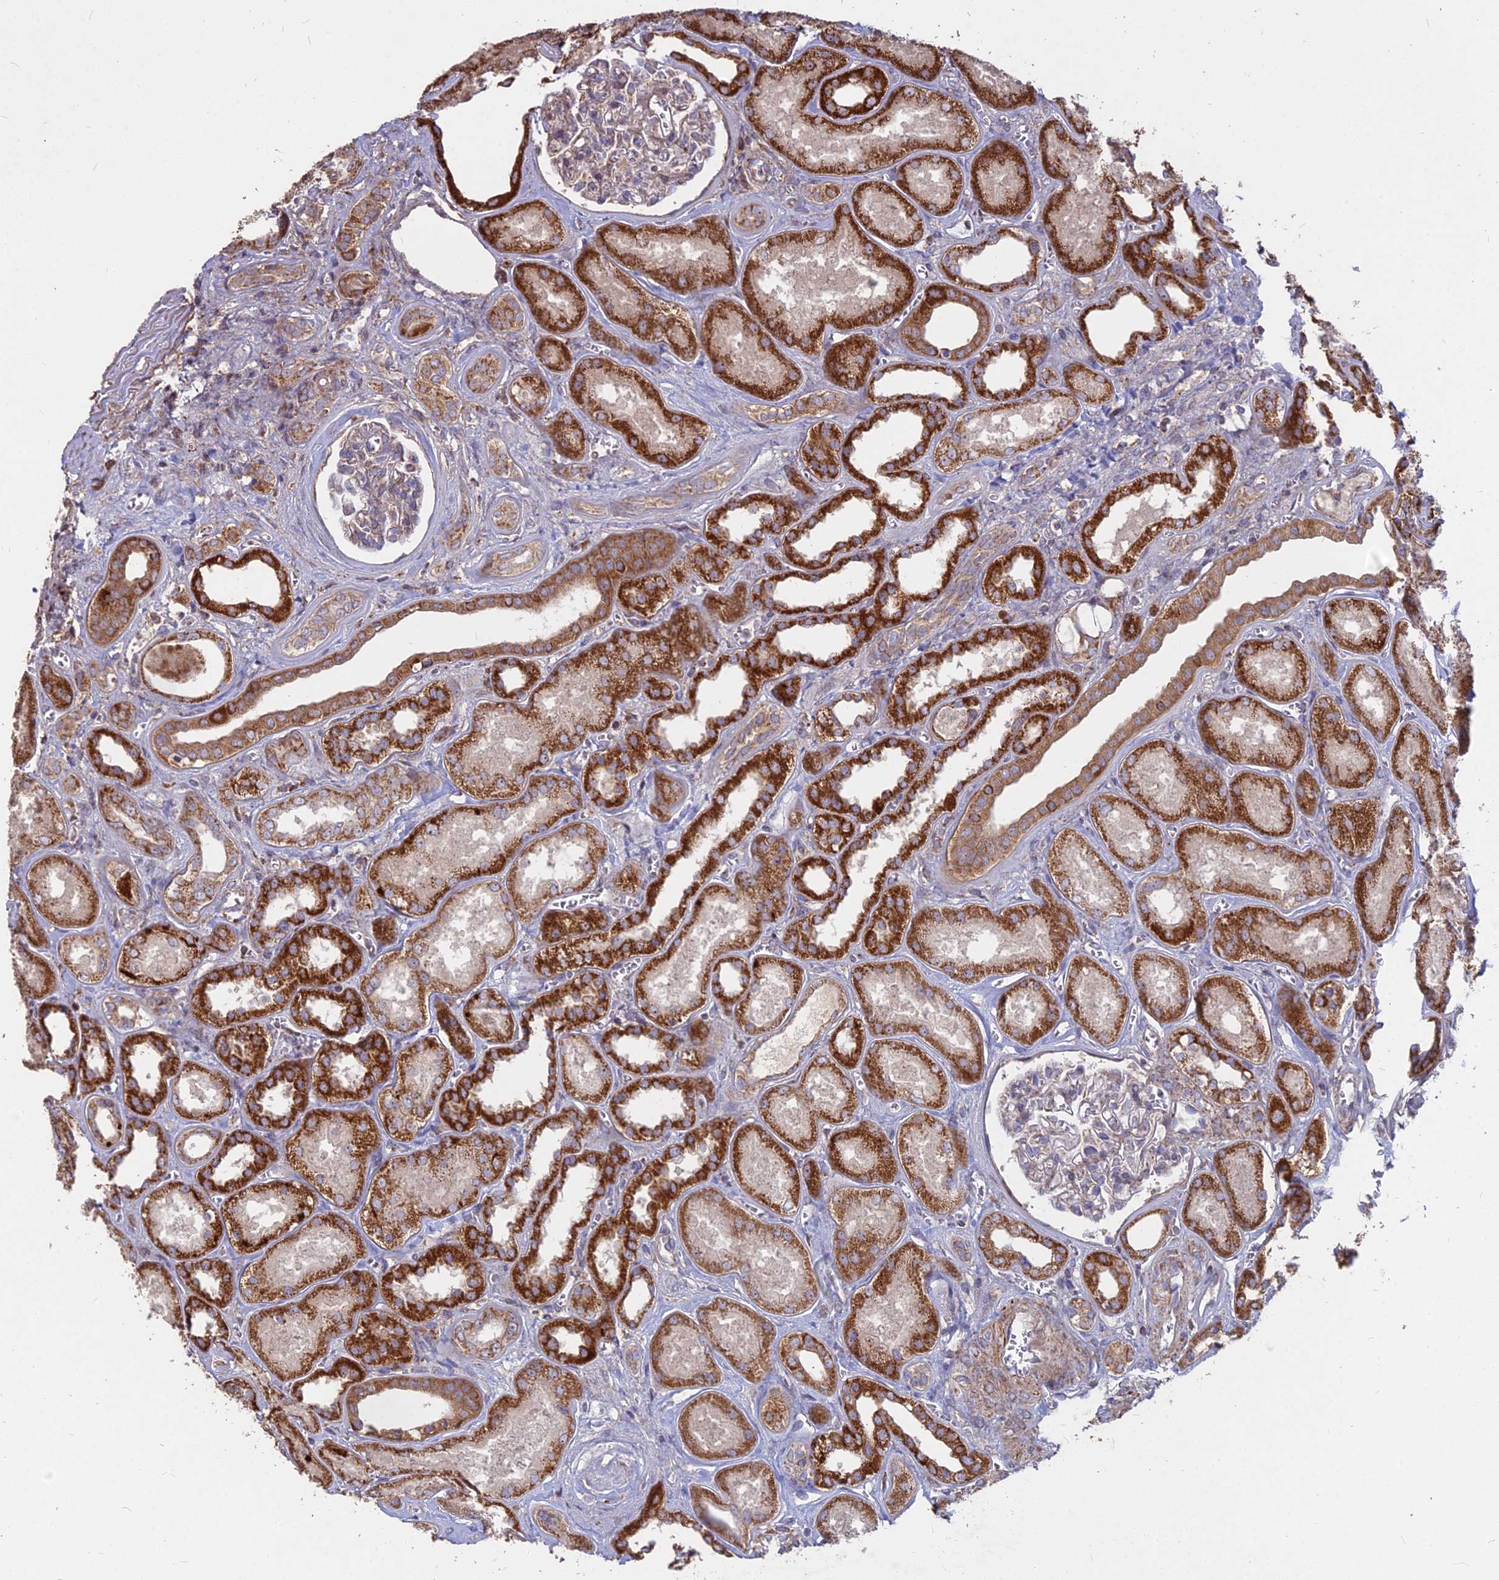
{"staining": {"intensity": "weak", "quantity": "25%-75%", "location": "cytoplasmic/membranous"}, "tissue": "kidney", "cell_type": "Cells in glomeruli", "image_type": "normal", "snomed": [{"axis": "morphology", "description": "Normal tissue, NOS"}, {"axis": "morphology", "description": "Adenocarcinoma, NOS"}, {"axis": "topography", "description": "Kidney"}], "caption": "Weak cytoplasmic/membranous protein positivity is present in approximately 25%-75% of cells in glomeruli in kidney.", "gene": "COX11", "patient": {"sex": "female", "age": 68}}